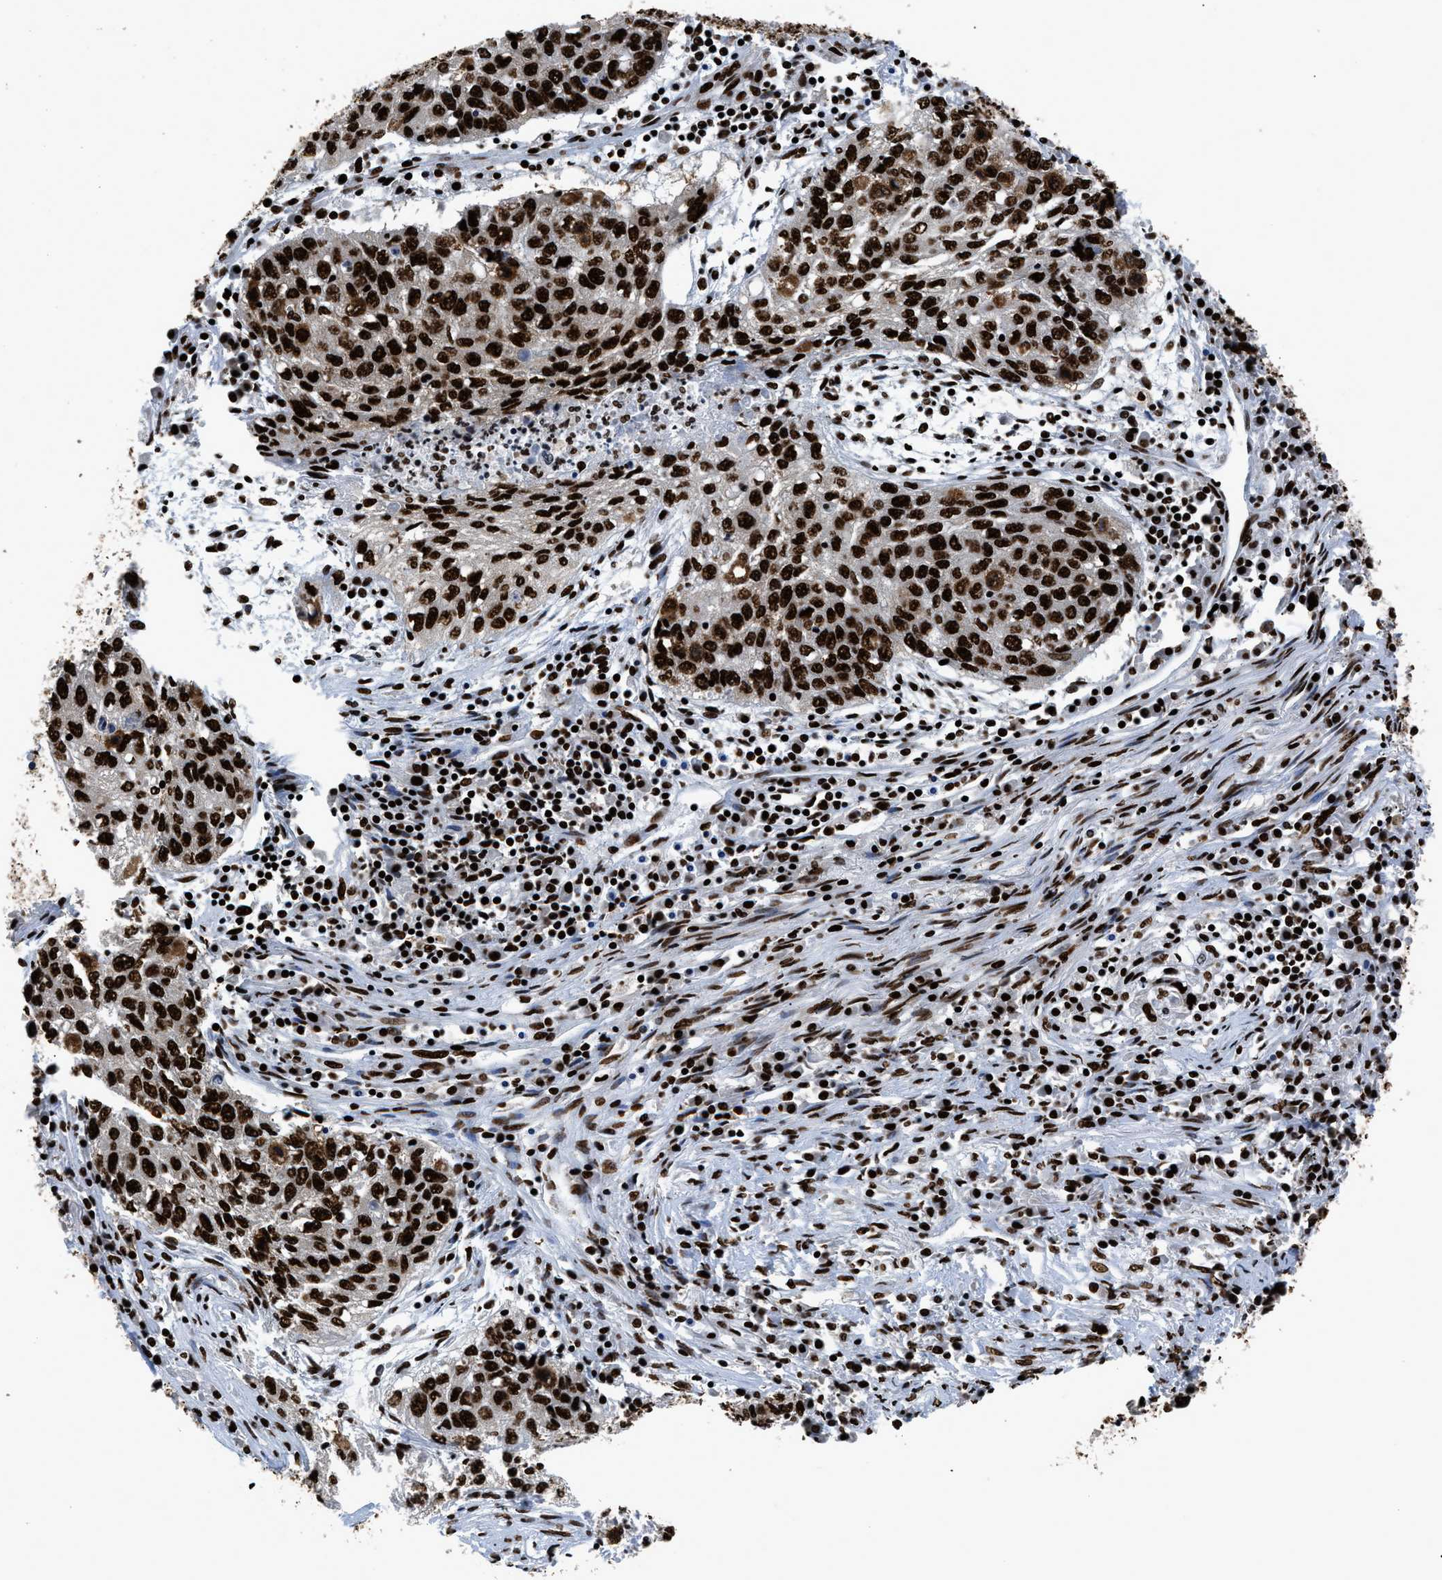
{"staining": {"intensity": "strong", "quantity": ">75%", "location": "nuclear"}, "tissue": "lung cancer", "cell_type": "Tumor cells", "image_type": "cancer", "snomed": [{"axis": "morphology", "description": "Squamous cell carcinoma, NOS"}, {"axis": "topography", "description": "Lung"}], "caption": "Lung cancer (squamous cell carcinoma) stained with DAB immunohistochemistry (IHC) shows high levels of strong nuclear staining in approximately >75% of tumor cells.", "gene": "HNRNPM", "patient": {"sex": "female", "age": 63}}